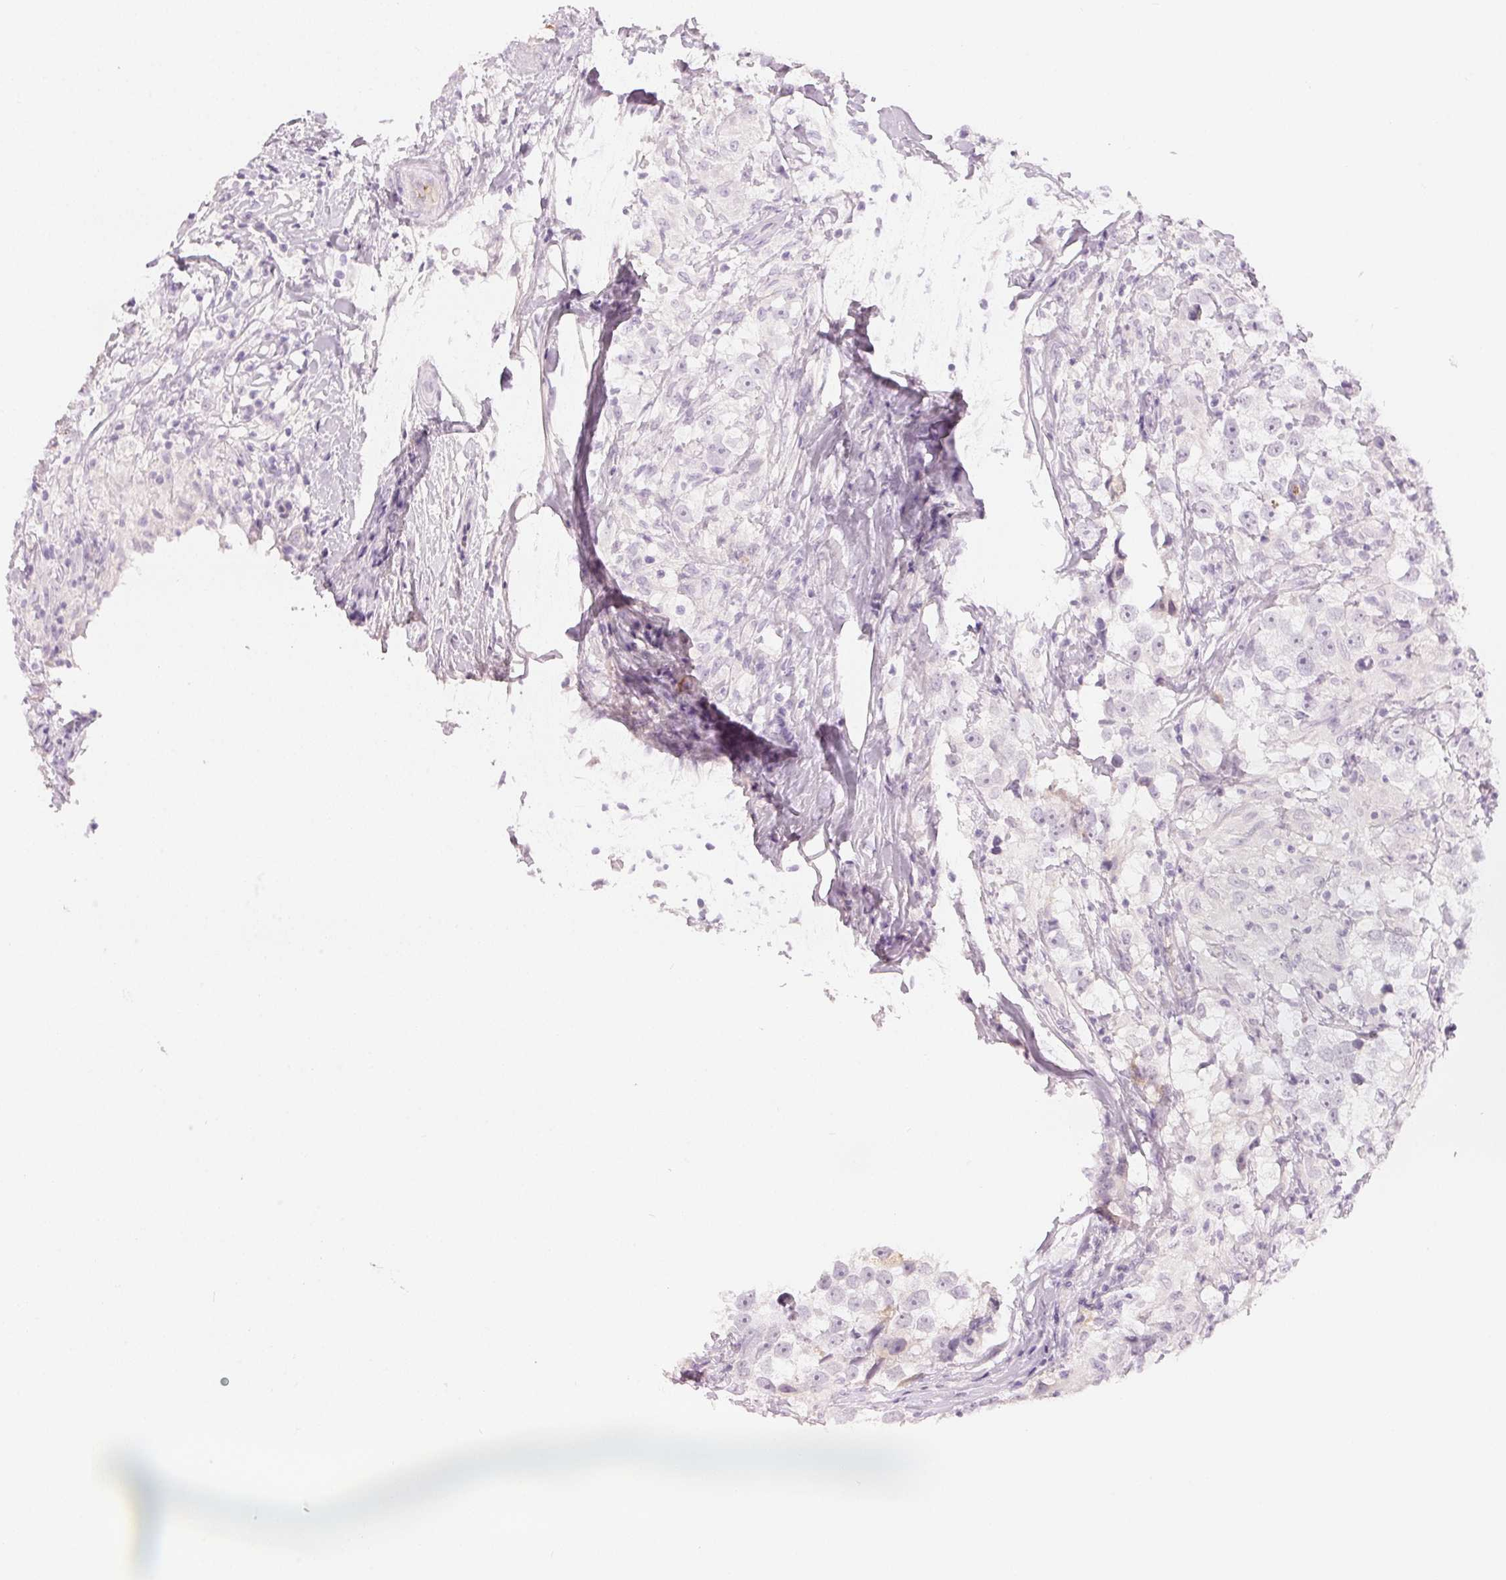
{"staining": {"intensity": "negative", "quantity": "none", "location": "none"}, "tissue": "testis cancer", "cell_type": "Tumor cells", "image_type": "cancer", "snomed": [{"axis": "morphology", "description": "Seminoma, NOS"}, {"axis": "topography", "description": "Testis"}], "caption": "An image of seminoma (testis) stained for a protein demonstrates no brown staining in tumor cells. The staining was performed using DAB (3,3'-diaminobenzidine) to visualize the protein expression in brown, while the nuclei were stained in blue with hematoxylin (Magnification: 20x).", "gene": "AFM", "patient": {"sex": "male", "age": 46}}